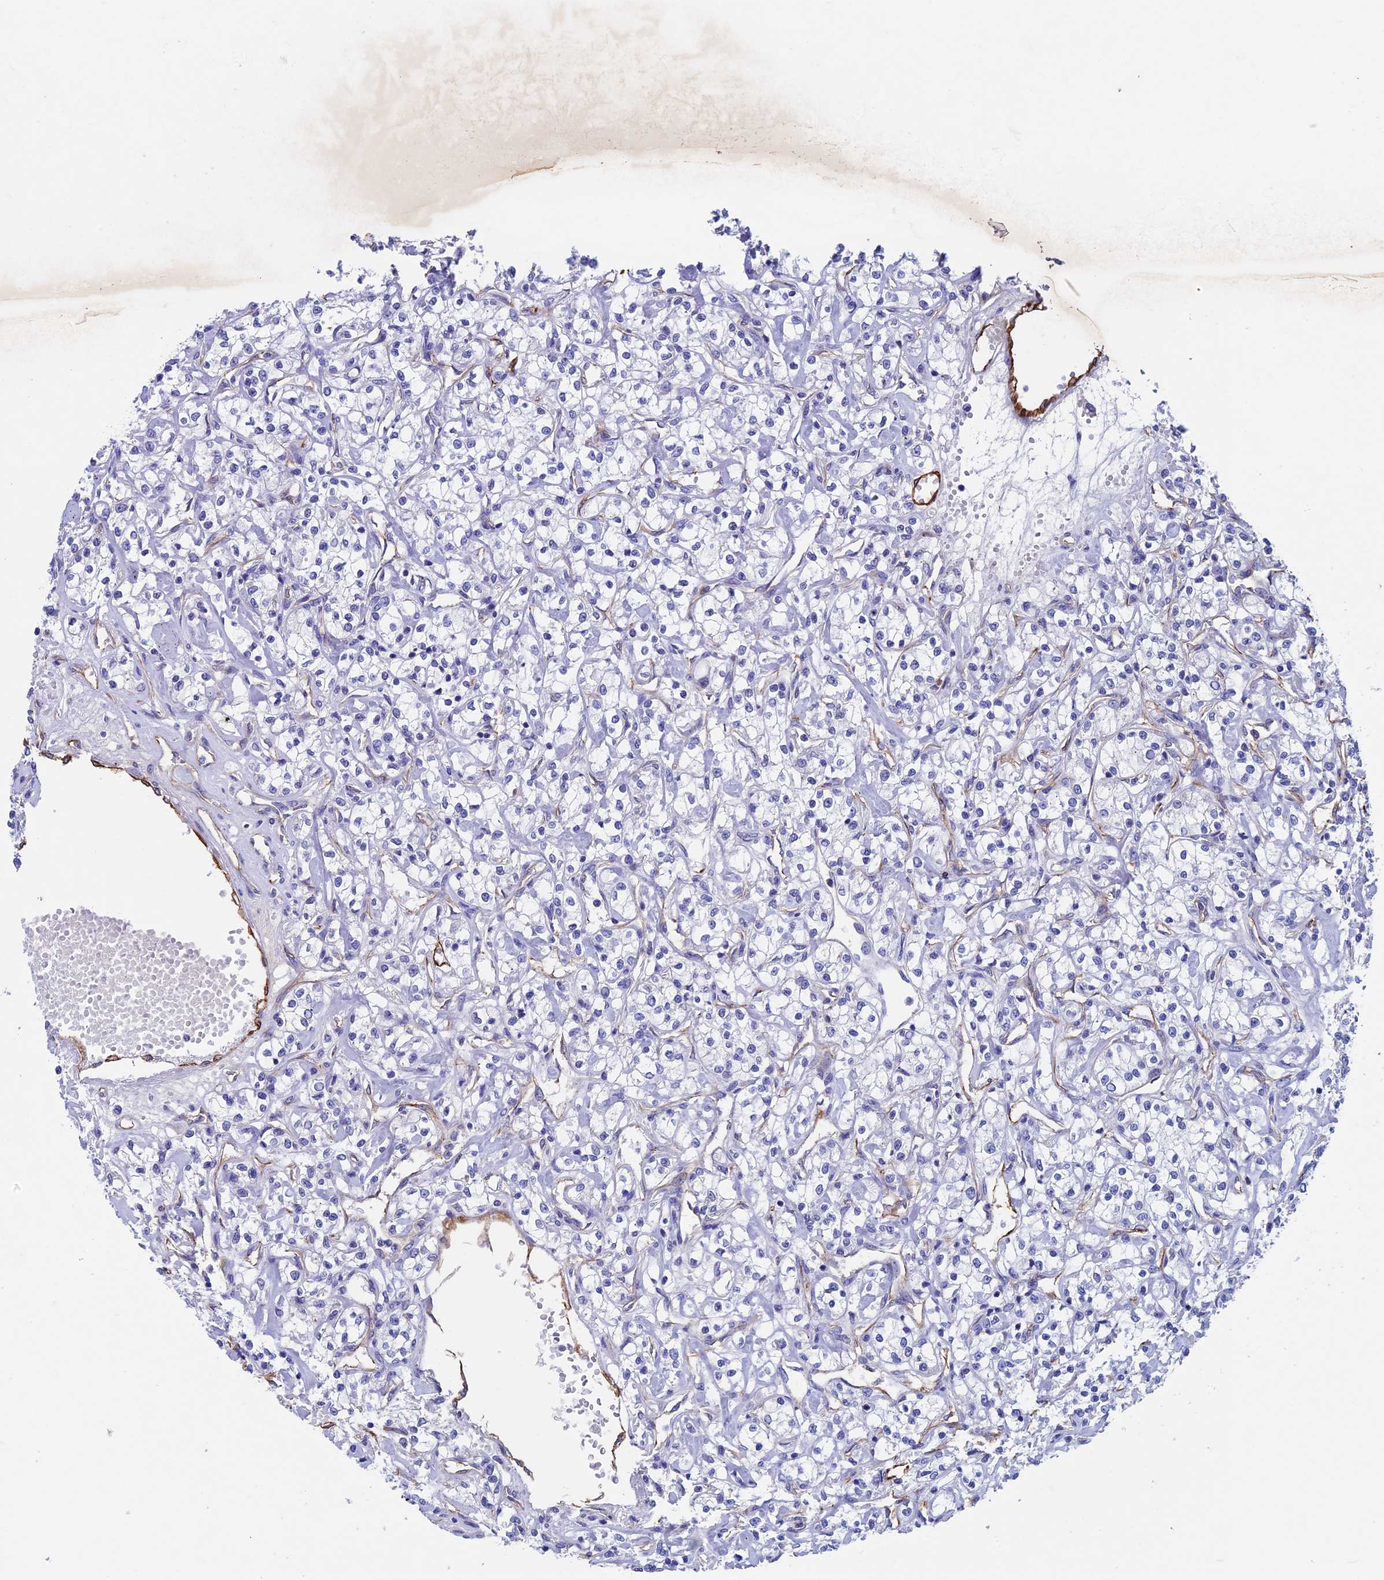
{"staining": {"intensity": "negative", "quantity": "none", "location": "none"}, "tissue": "renal cancer", "cell_type": "Tumor cells", "image_type": "cancer", "snomed": [{"axis": "morphology", "description": "Adenocarcinoma, NOS"}, {"axis": "topography", "description": "Kidney"}], "caption": "A micrograph of human renal cancer (adenocarcinoma) is negative for staining in tumor cells.", "gene": "INSYN1", "patient": {"sex": "female", "age": 59}}